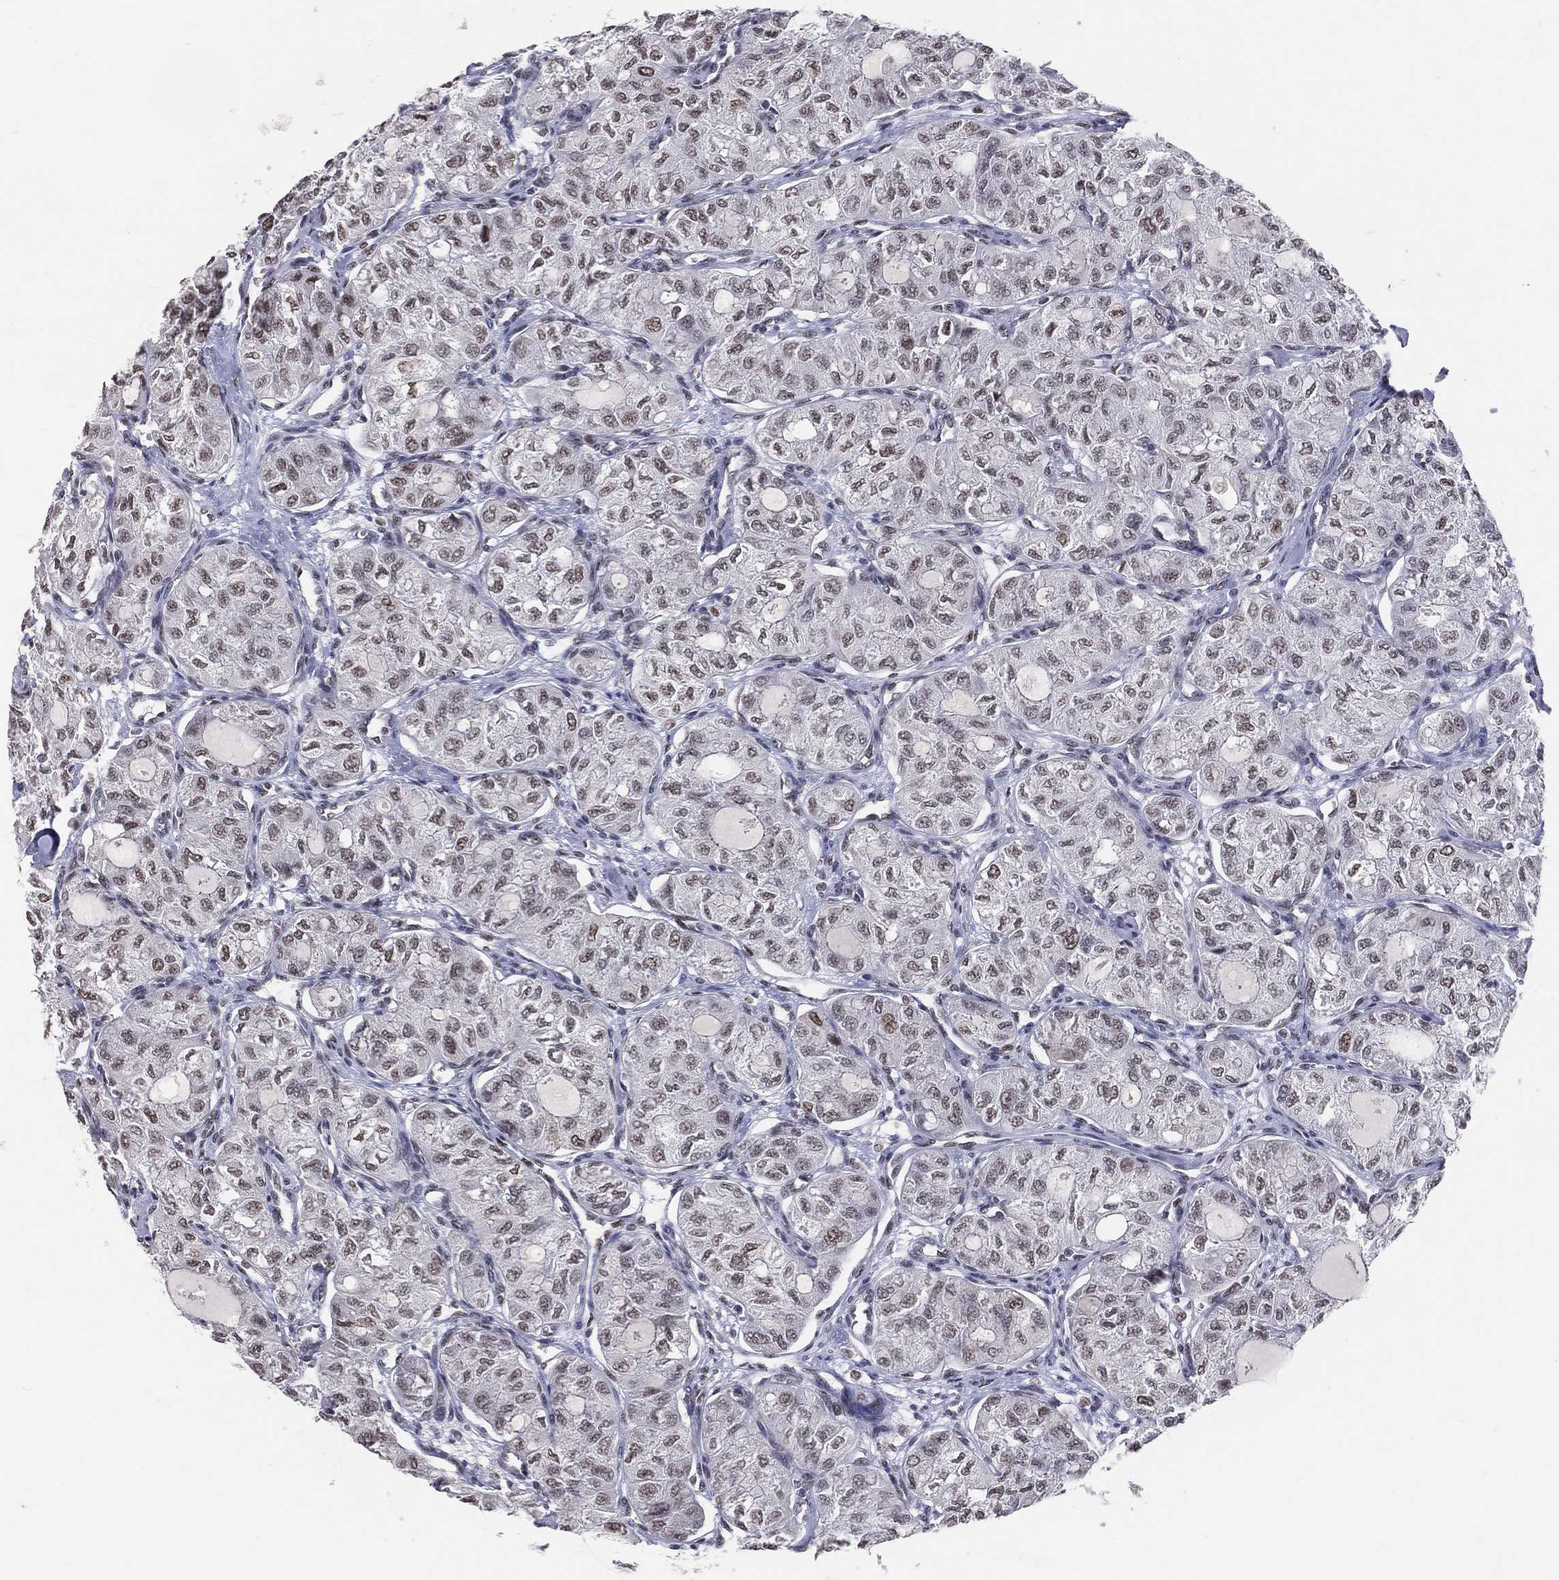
{"staining": {"intensity": "weak", "quantity": ">75%", "location": "nuclear"}, "tissue": "thyroid cancer", "cell_type": "Tumor cells", "image_type": "cancer", "snomed": [{"axis": "morphology", "description": "Follicular adenoma carcinoma, NOS"}, {"axis": "topography", "description": "Thyroid gland"}], "caption": "Immunohistochemical staining of human thyroid follicular adenoma carcinoma shows low levels of weak nuclear staining in about >75% of tumor cells. The staining is performed using DAB brown chromogen to label protein expression. The nuclei are counter-stained blue using hematoxylin.", "gene": "CDK7", "patient": {"sex": "male", "age": 75}}